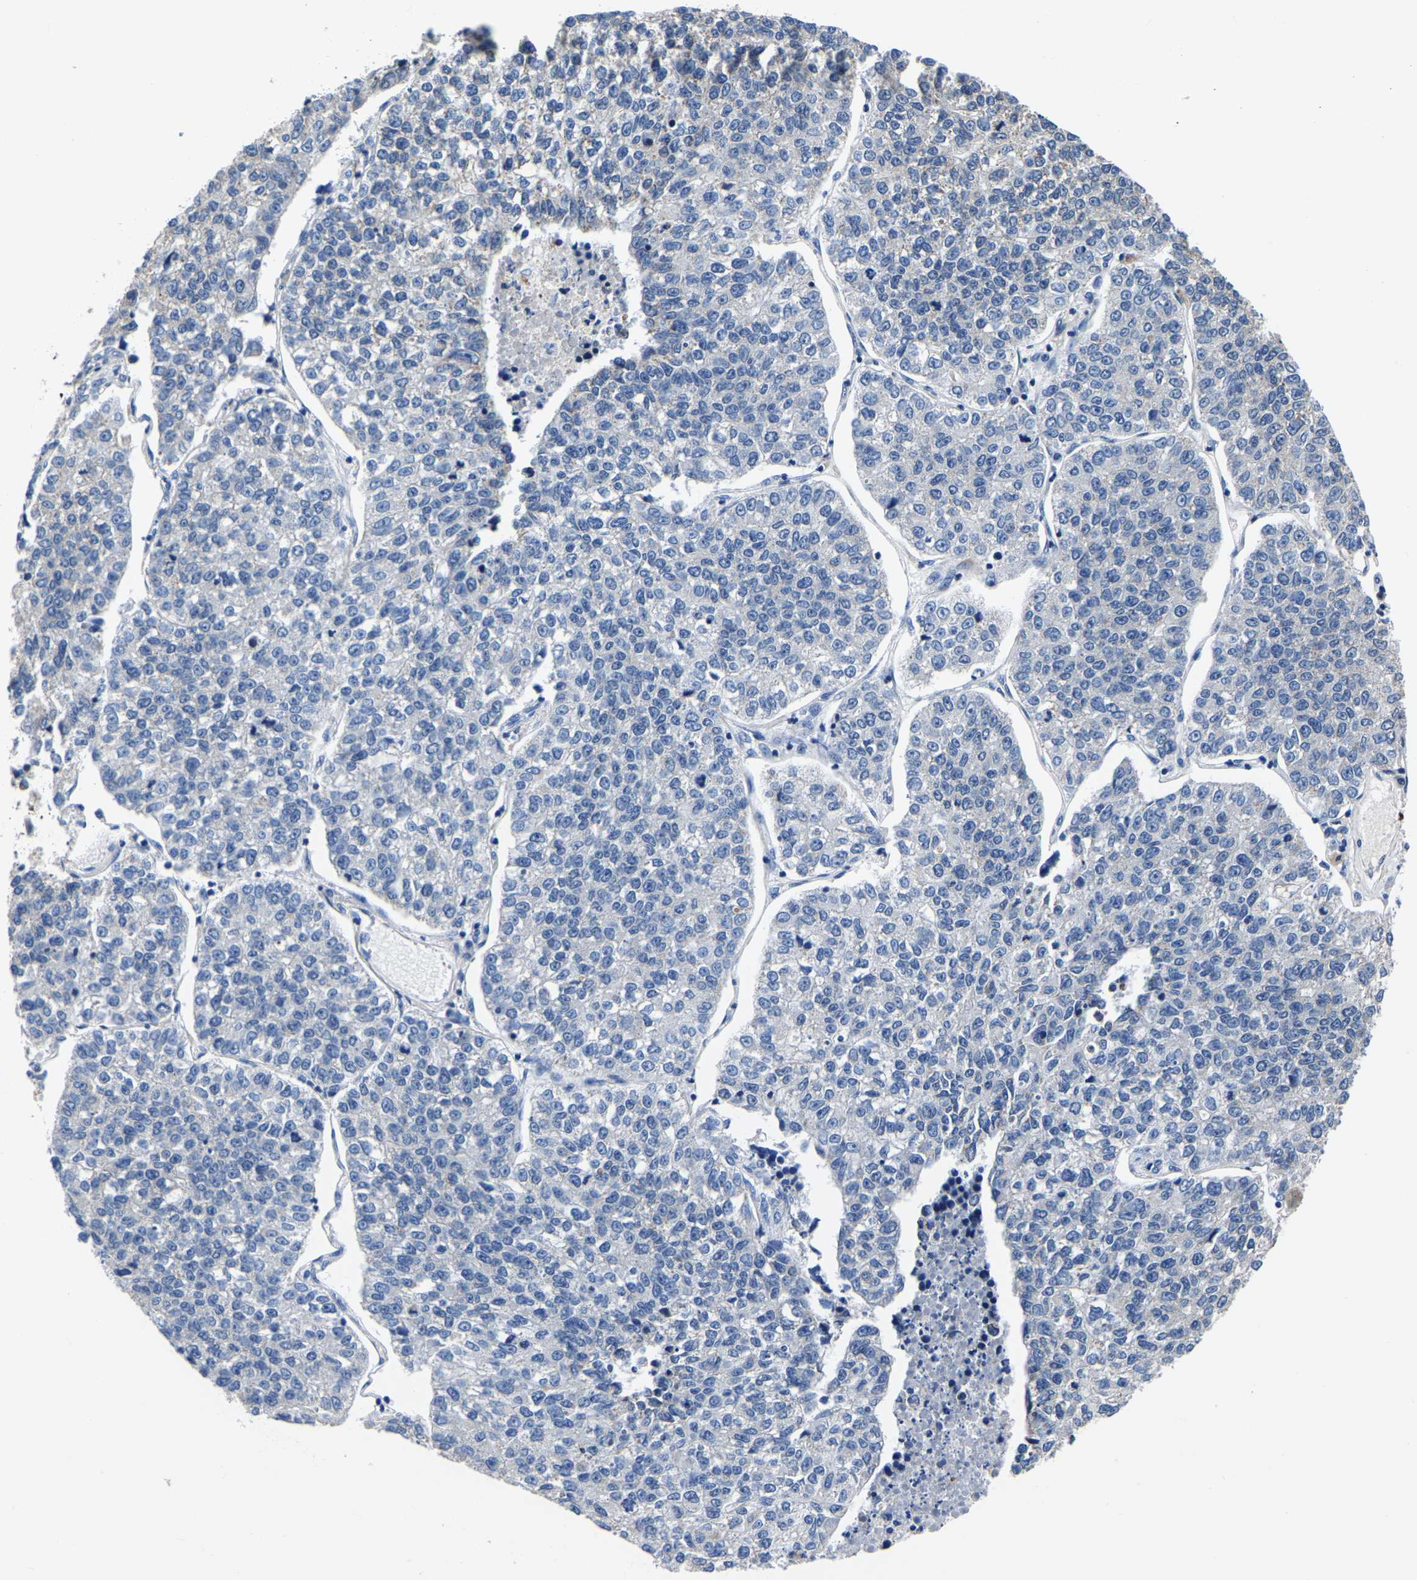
{"staining": {"intensity": "negative", "quantity": "none", "location": "none"}, "tissue": "lung cancer", "cell_type": "Tumor cells", "image_type": "cancer", "snomed": [{"axis": "morphology", "description": "Adenocarcinoma, NOS"}, {"axis": "topography", "description": "Lung"}], "caption": "Tumor cells are negative for protein expression in human lung cancer (adenocarcinoma). (DAB immunohistochemistry (IHC) with hematoxylin counter stain).", "gene": "FGD5", "patient": {"sex": "male", "age": 49}}